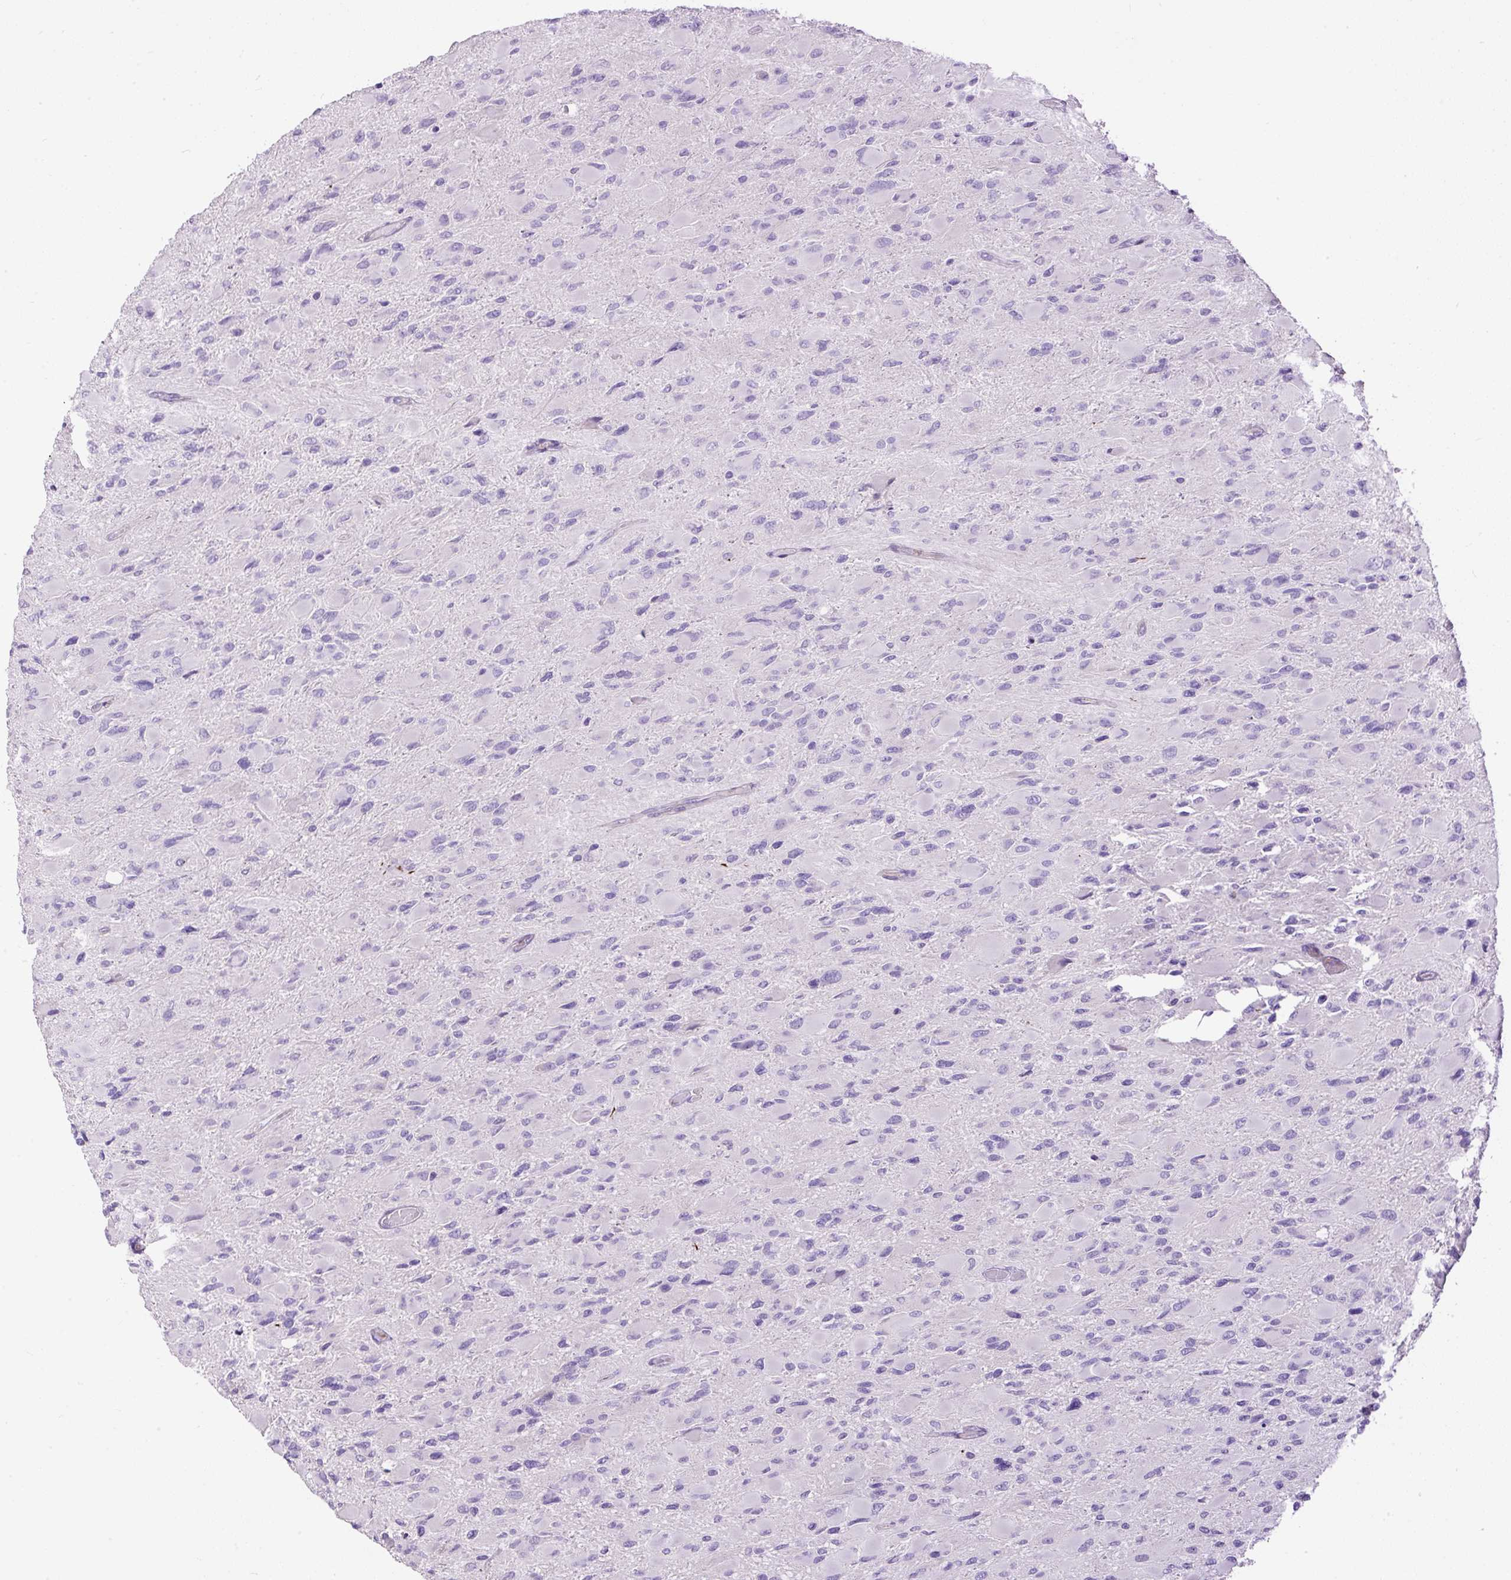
{"staining": {"intensity": "negative", "quantity": "none", "location": "none"}, "tissue": "glioma", "cell_type": "Tumor cells", "image_type": "cancer", "snomed": [{"axis": "morphology", "description": "Glioma, malignant, High grade"}, {"axis": "topography", "description": "Cerebral cortex"}], "caption": "This image is of glioma stained with IHC to label a protein in brown with the nuclei are counter-stained blue. There is no expression in tumor cells. (Immunohistochemistry, brightfield microscopy, high magnification).", "gene": "MAGEB16", "patient": {"sex": "female", "age": 36}}